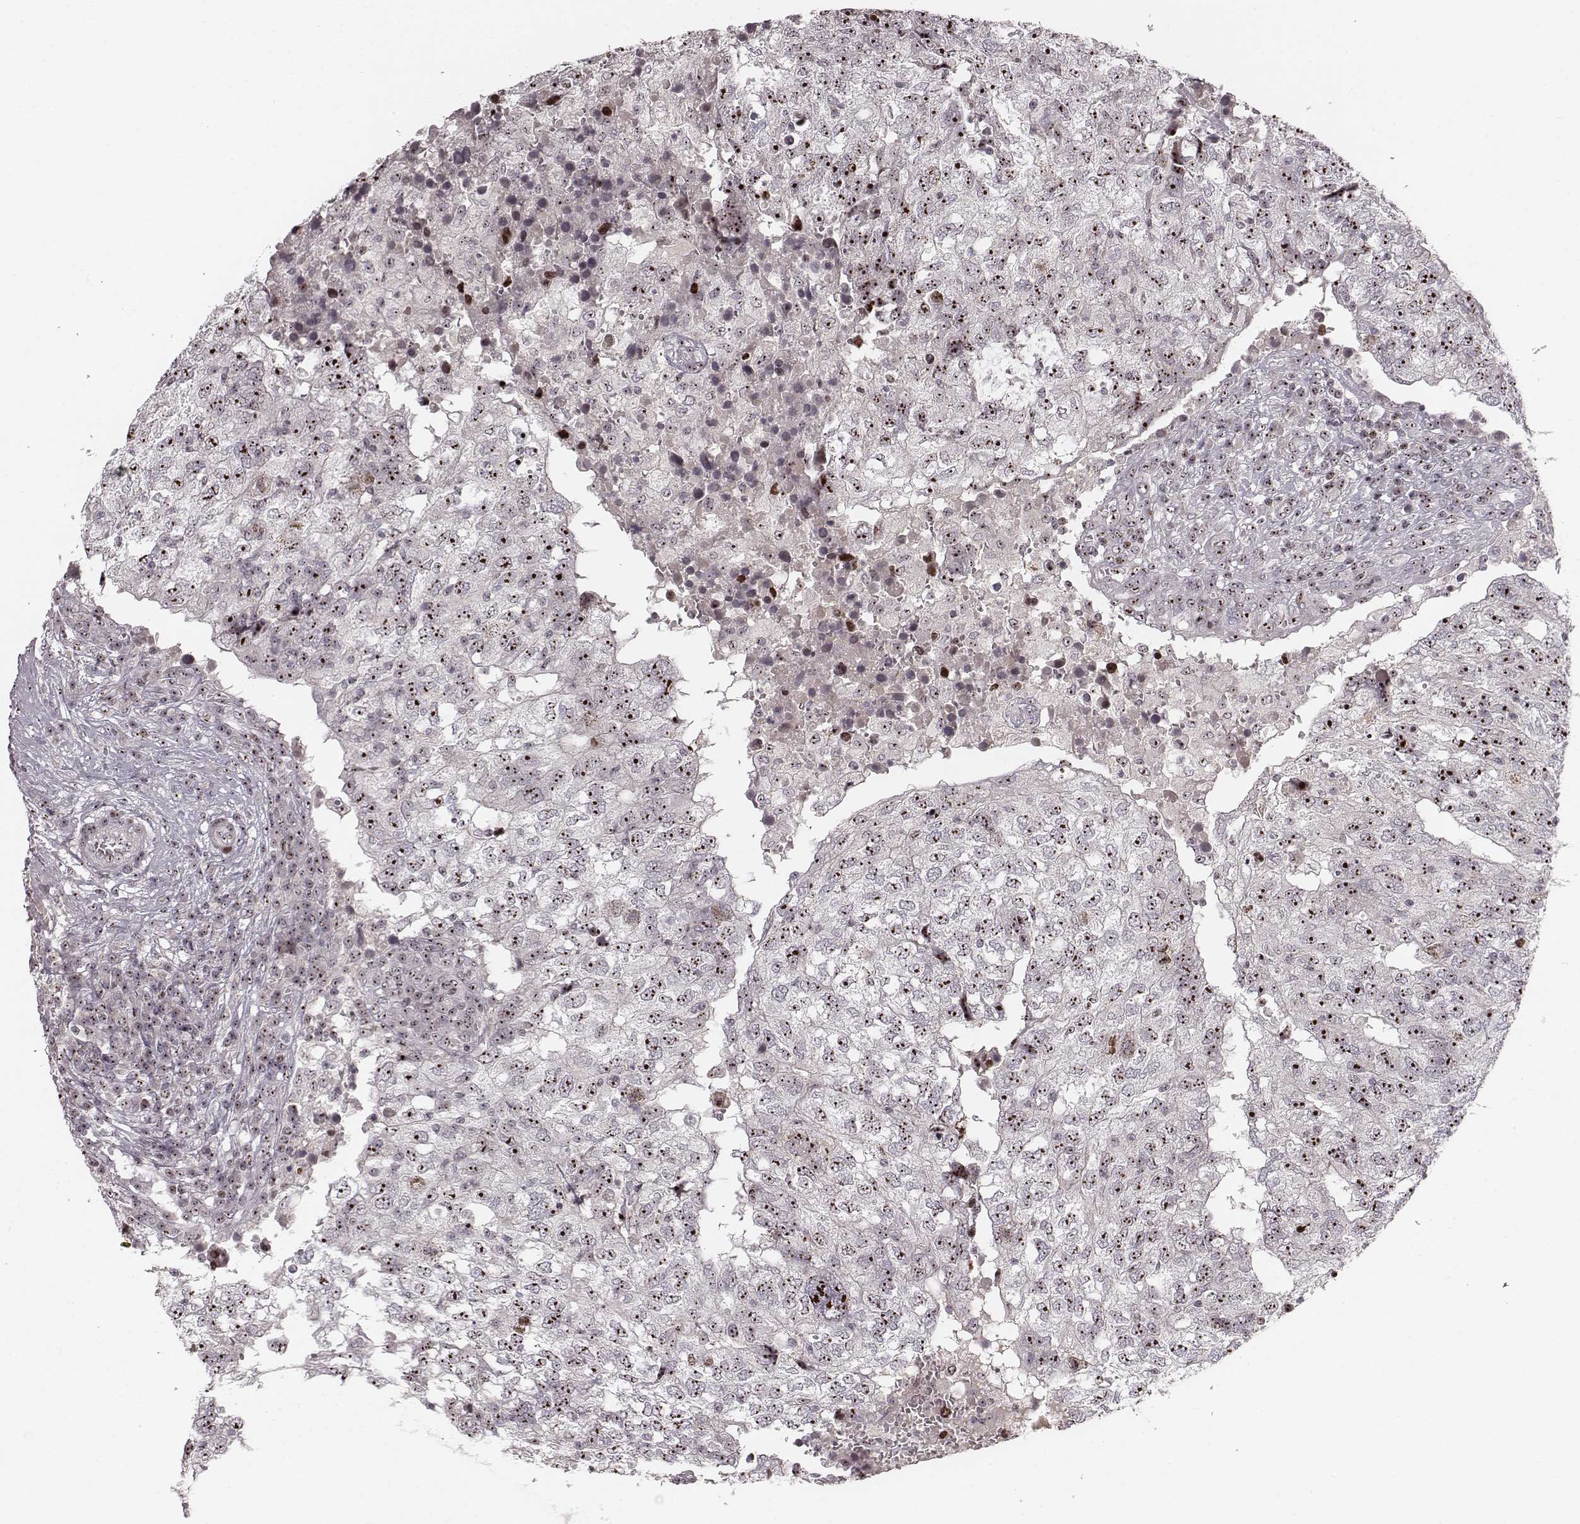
{"staining": {"intensity": "moderate", "quantity": ">75%", "location": "nuclear"}, "tissue": "breast cancer", "cell_type": "Tumor cells", "image_type": "cancer", "snomed": [{"axis": "morphology", "description": "Duct carcinoma"}, {"axis": "topography", "description": "Breast"}], "caption": "IHC micrograph of human breast cancer stained for a protein (brown), which displays medium levels of moderate nuclear positivity in approximately >75% of tumor cells.", "gene": "NOP56", "patient": {"sex": "female", "age": 30}}